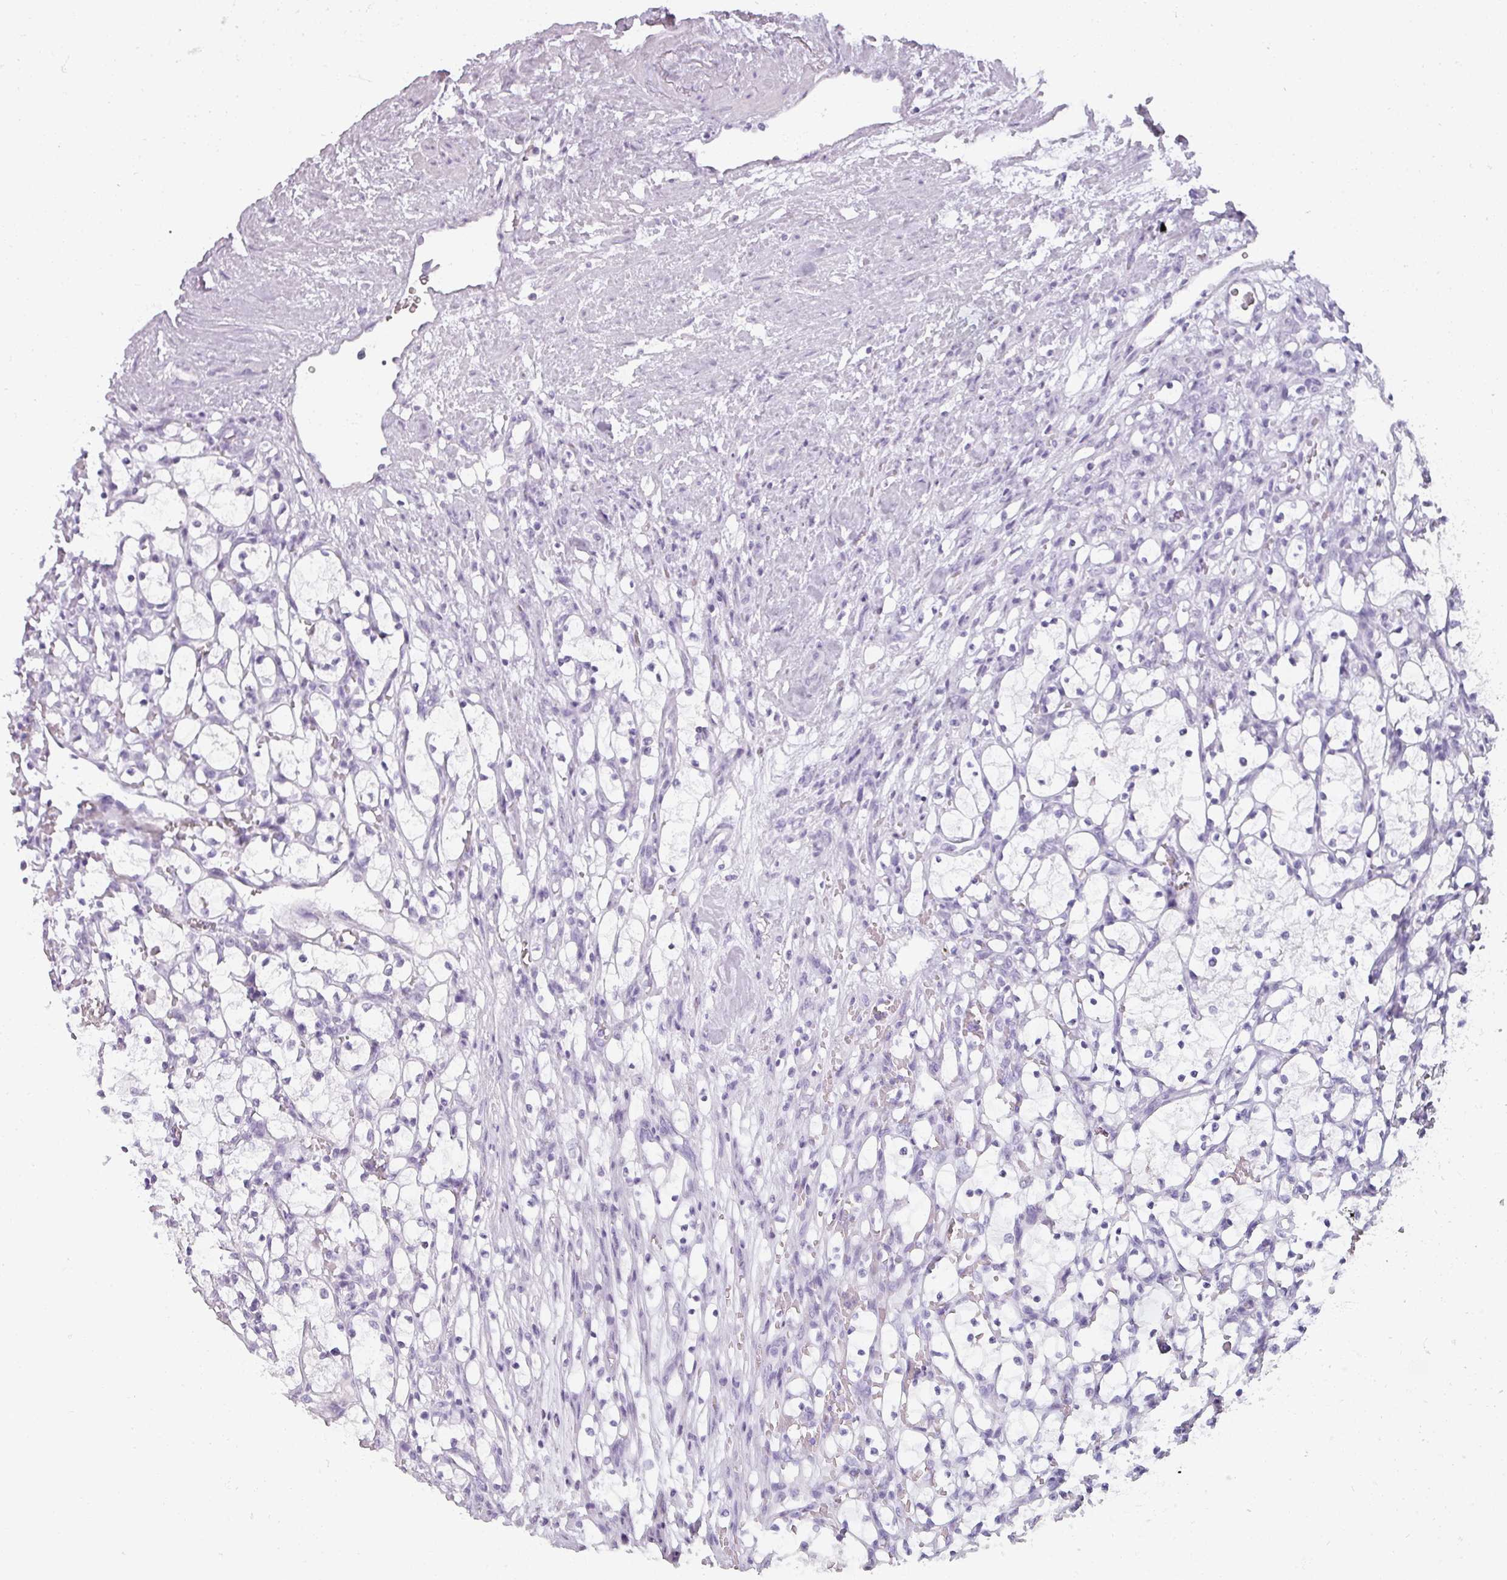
{"staining": {"intensity": "negative", "quantity": "none", "location": "none"}, "tissue": "renal cancer", "cell_type": "Tumor cells", "image_type": "cancer", "snomed": [{"axis": "morphology", "description": "Adenocarcinoma, NOS"}, {"axis": "topography", "description": "Kidney"}], "caption": "Tumor cells show no significant protein staining in renal adenocarcinoma. (IHC, brightfield microscopy, high magnification).", "gene": "REG3G", "patient": {"sex": "female", "age": 69}}